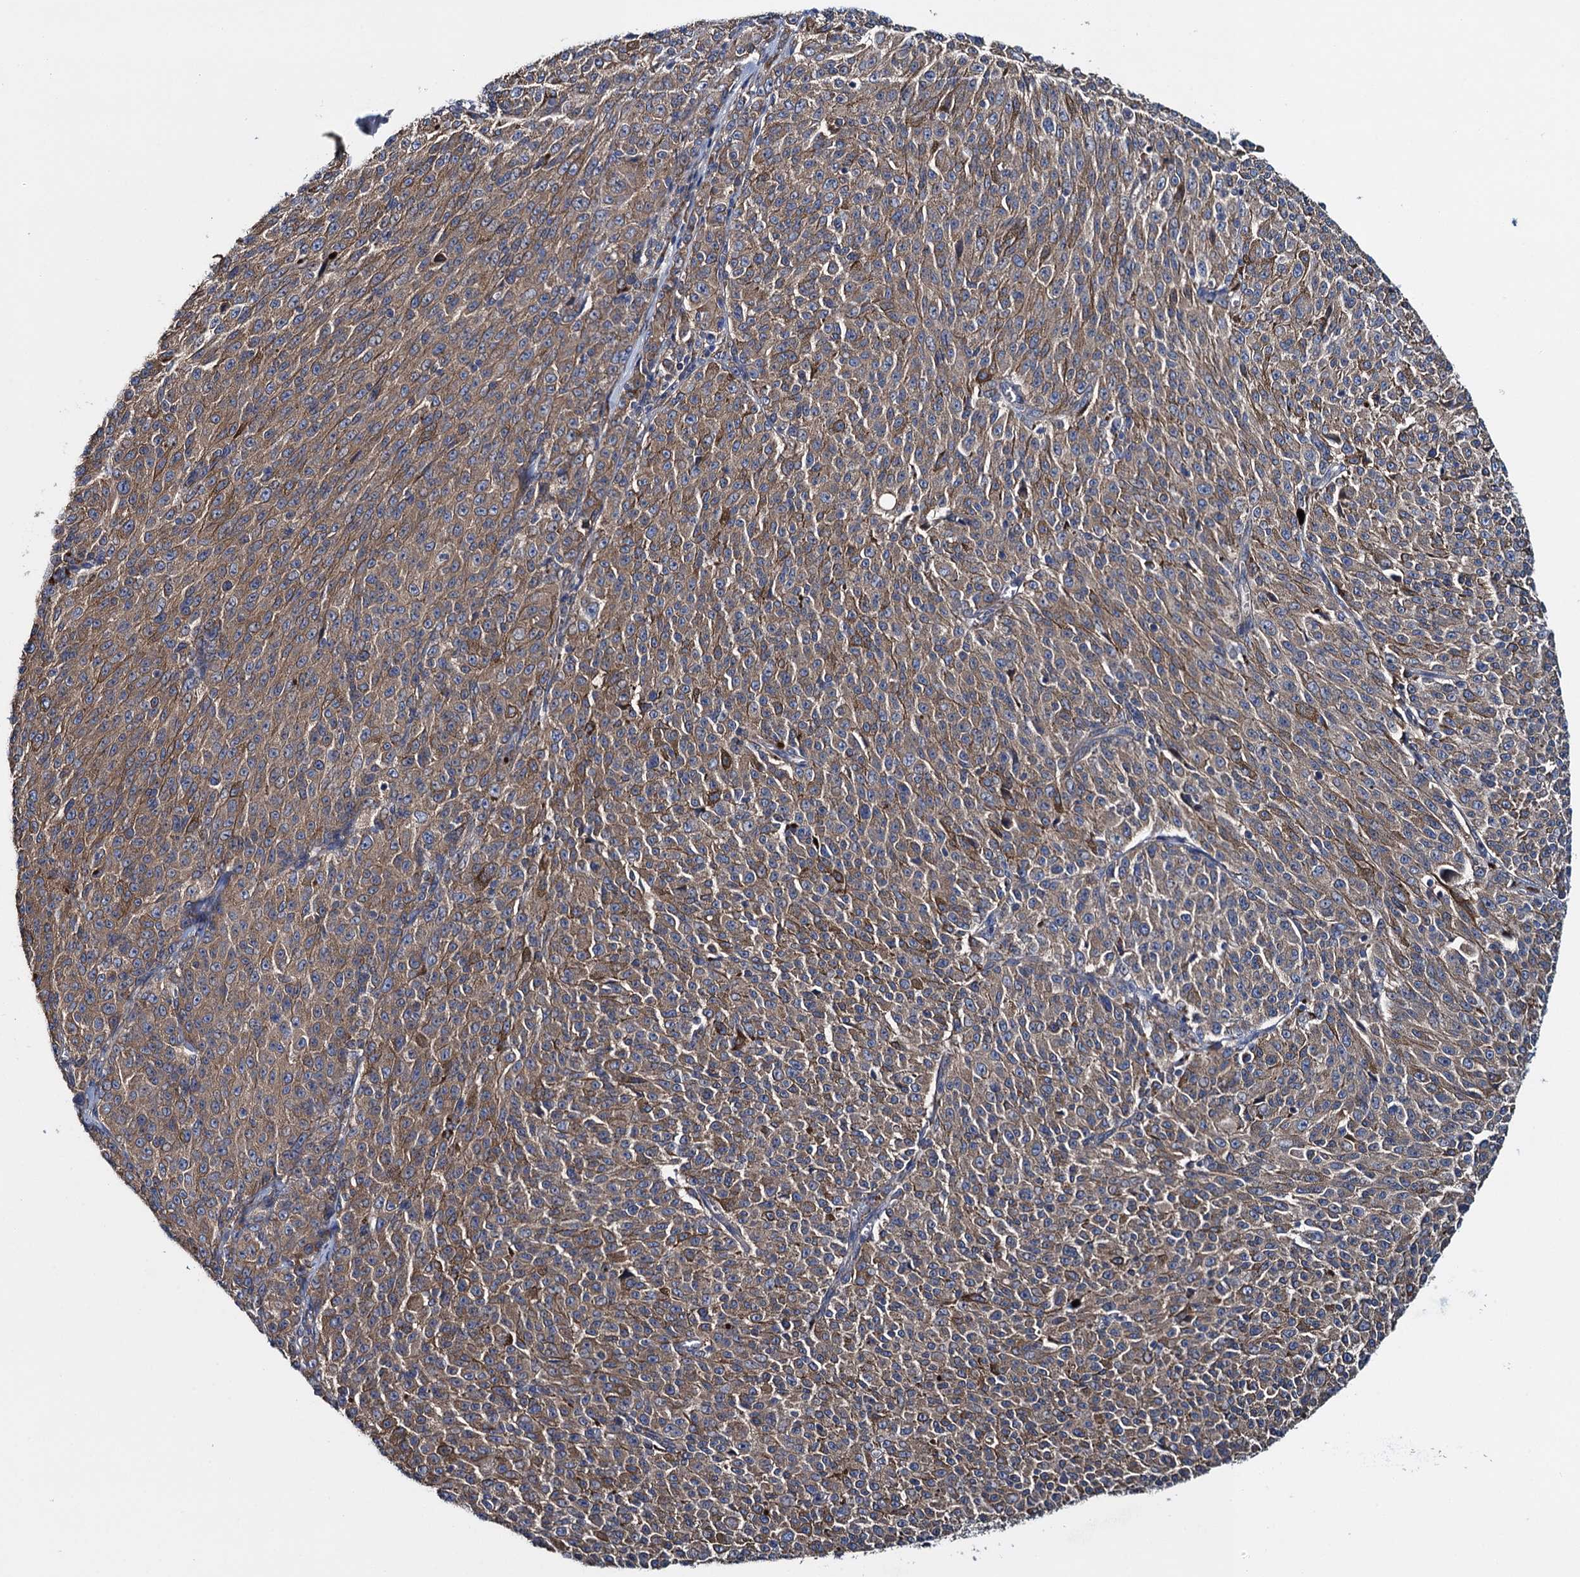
{"staining": {"intensity": "moderate", "quantity": ">75%", "location": "cytoplasmic/membranous"}, "tissue": "melanoma", "cell_type": "Tumor cells", "image_type": "cancer", "snomed": [{"axis": "morphology", "description": "Malignant melanoma, NOS"}, {"axis": "topography", "description": "Skin"}], "caption": "A brown stain highlights moderate cytoplasmic/membranous expression of a protein in human melanoma tumor cells. The protein is shown in brown color, while the nuclei are stained blue.", "gene": "ADCY9", "patient": {"sex": "female", "age": 52}}